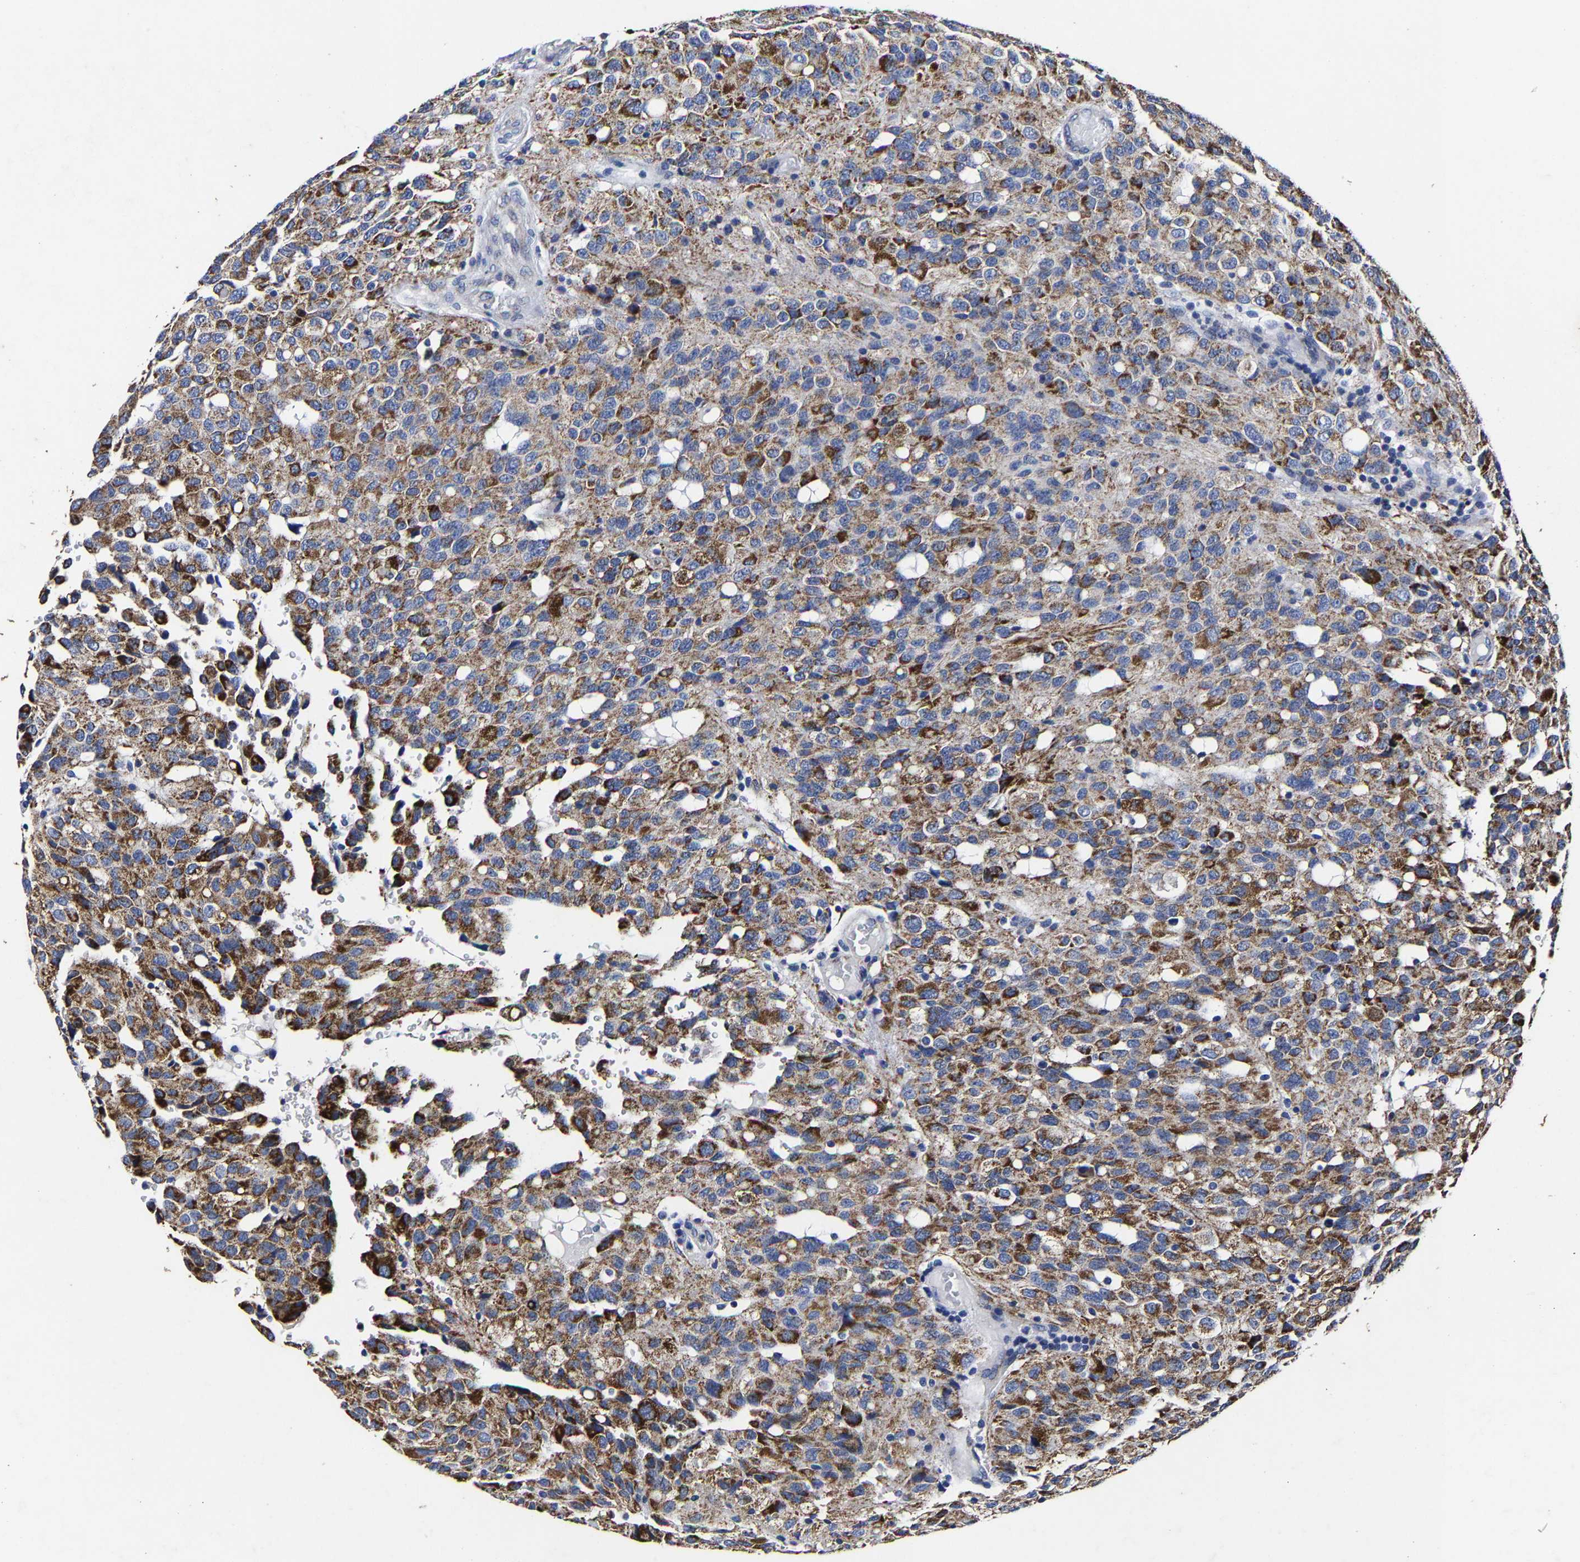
{"staining": {"intensity": "moderate", "quantity": ">75%", "location": "cytoplasmic/membranous"}, "tissue": "glioma", "cell_type": "Tumor cells", "image_type": "cancer", "snomed": [{"axis": "morphology", "description": "Glioma, malignant, High grade"}, {"axis": "topography", "description": "Brain"}], "caption": "This is an image of immunohistochemistry (IHC) staining of glioma, which shows moderate staining in the cytoplasmic/membranous of tumor cells.", "gene": "AASS", "patient": {"sex": "male", "age": 32}}